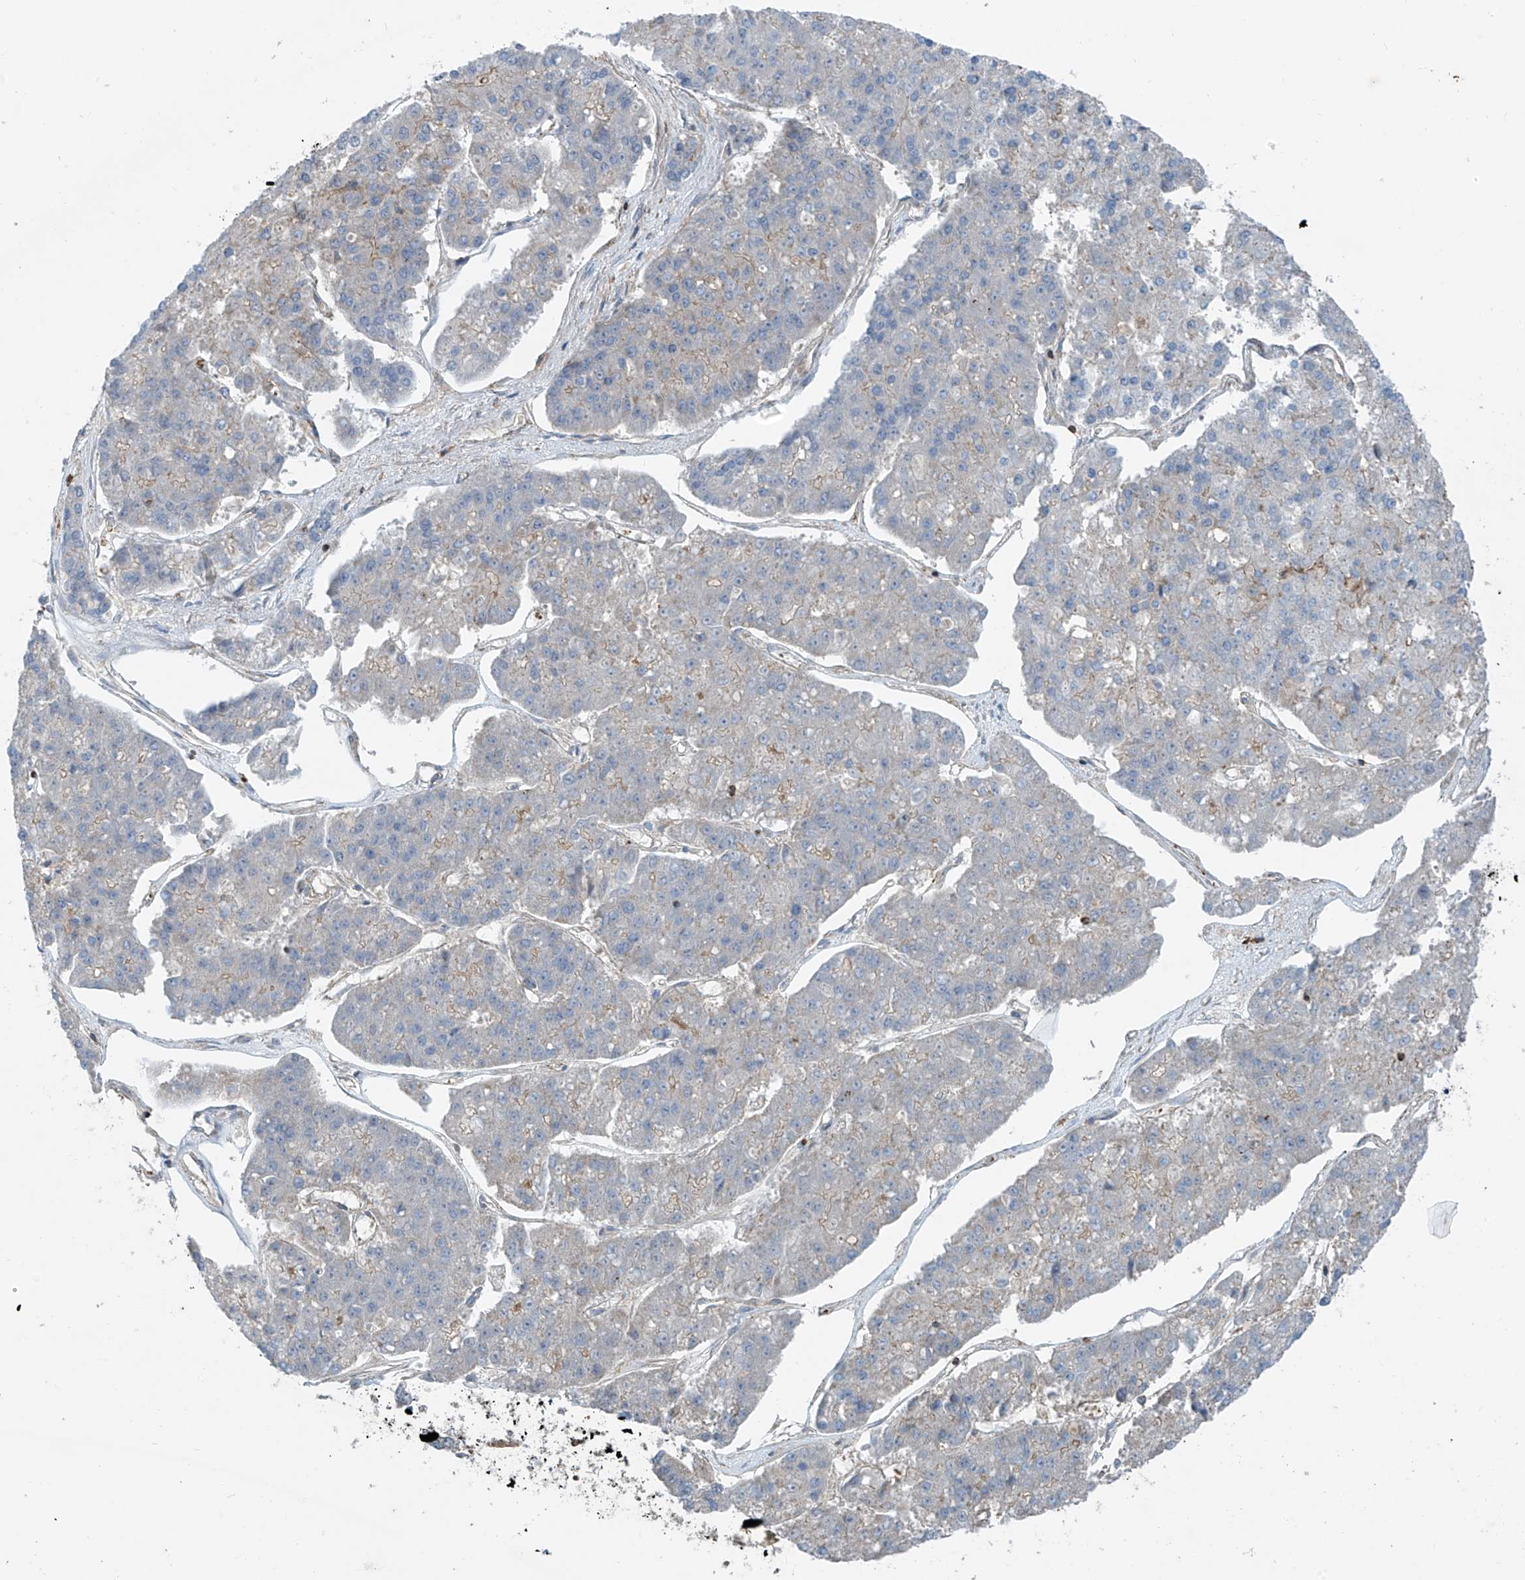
{"staining": {"intensity": "weak", "quantity": "<25%", "location": "cytoplasmic/membranous"}, "tissue": "pancreatic cancer", "cell_type": "Tumor cells", "image_type": "cancer", "snomed": [{"axis": "morphology", "description": "Adenocarcinoma, NOS"}, {"axis": "topography", "description": "Pancreas"}], "caption": "Human pancreatic adenocarcinoma stained for a protein using immunohistochemistry exhibits no positivity in tumor cells.", "gene": "SLC1A5", "patient": {"sex": "male", "age": 50}}